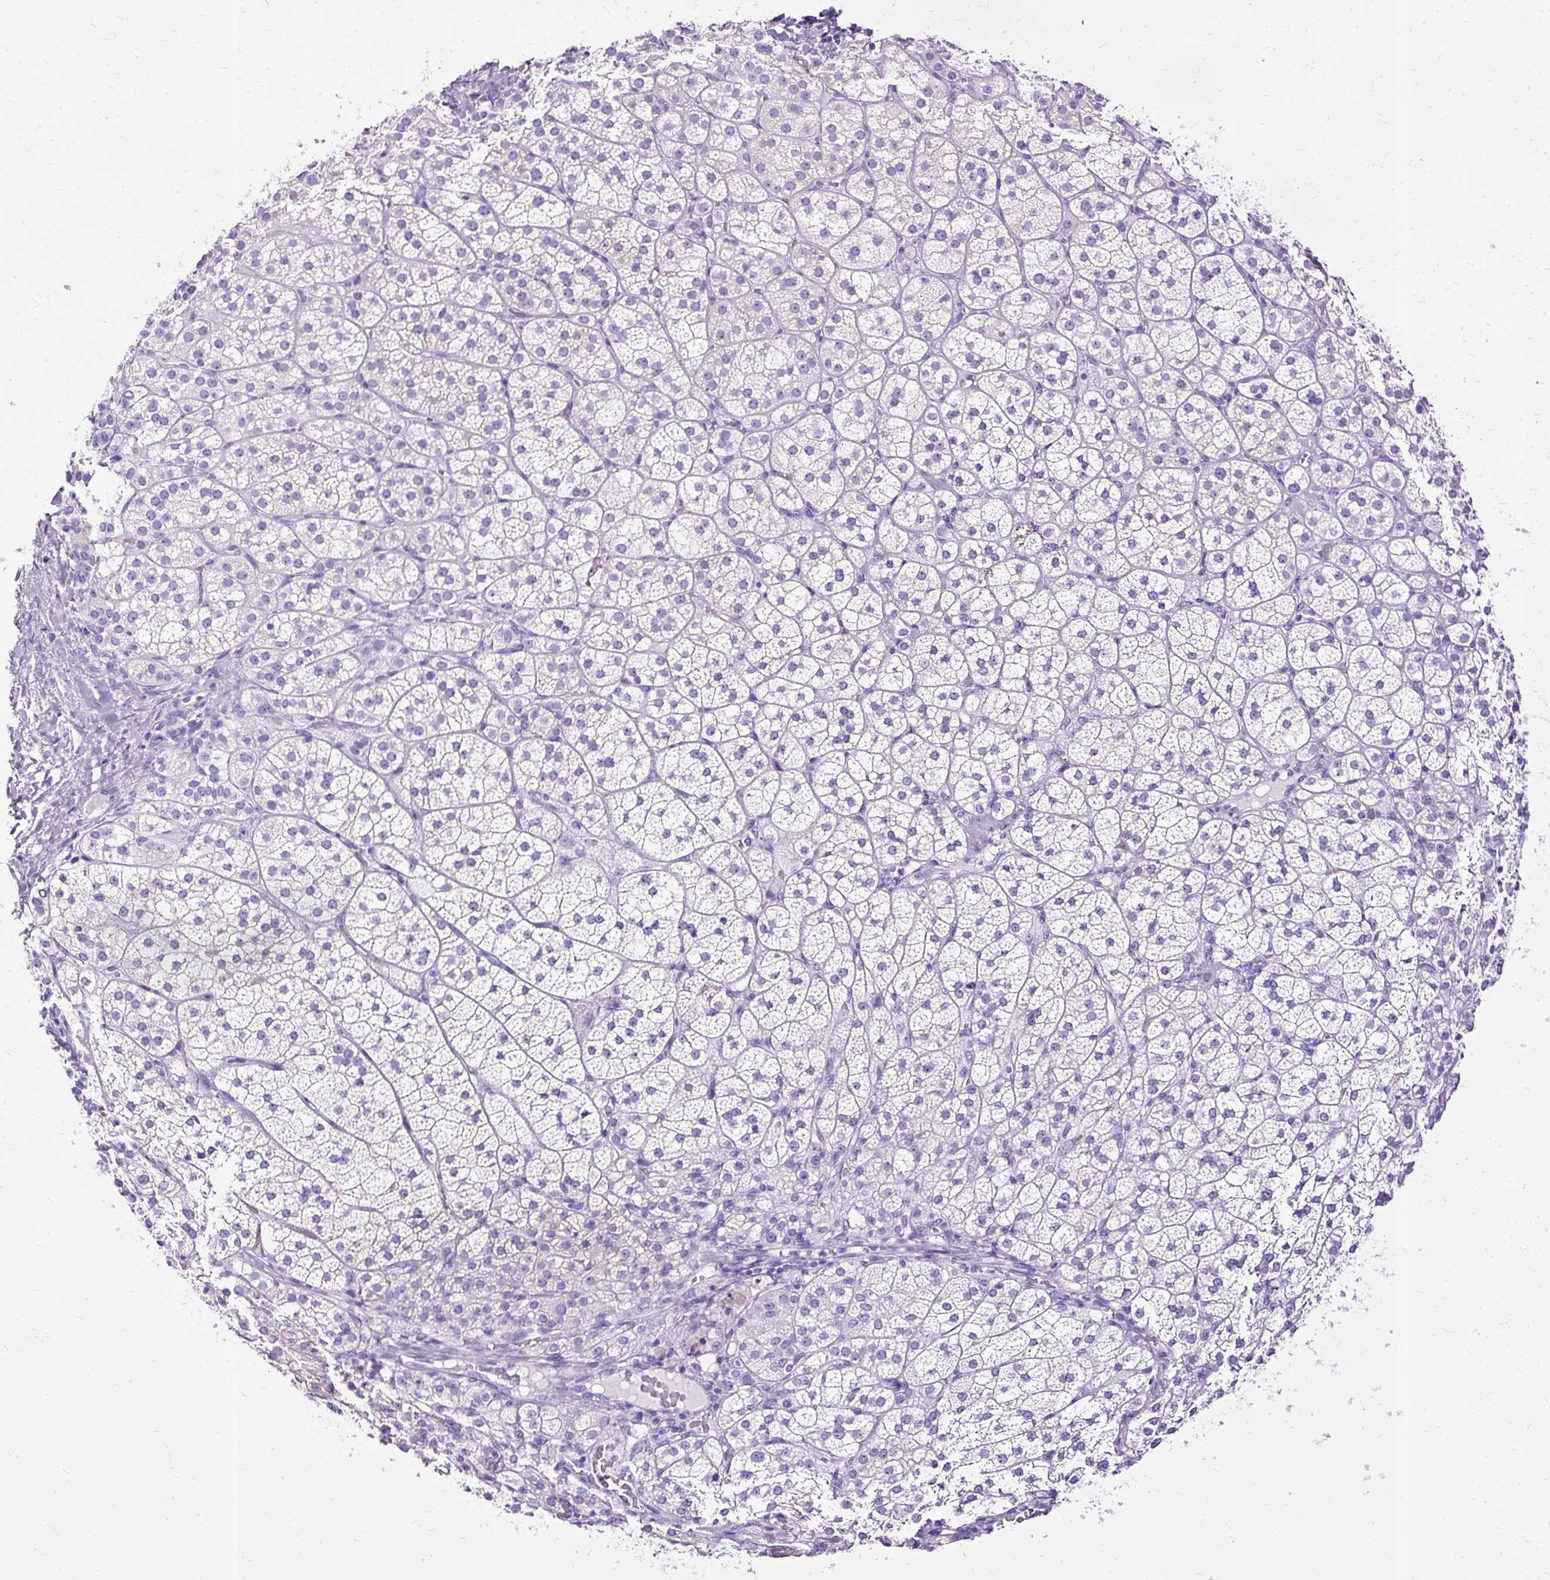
{"staining": {"intensity": "negative", "quantity": "none", "location": "none"}, "tissue": "adrenal gland", "cell_type": "Glandular cells", "image_type": "normal", "snomed": [{"axis": "morphology", "description": "Normal tissue, NOS"}, {"axis": "topography", "description": "Adrenal gland"}], "caption": "Immunohistochemical staining of unremarkable adrenal gland exhibits no significant positivity in glandular cells. (Brightfield microscopy of DAB (3,3'-diaminobenzidine) immunohistochemistry at high magnification).", "gene": "SLC8A2", "patient": {"sex": "female", "age": 60}}